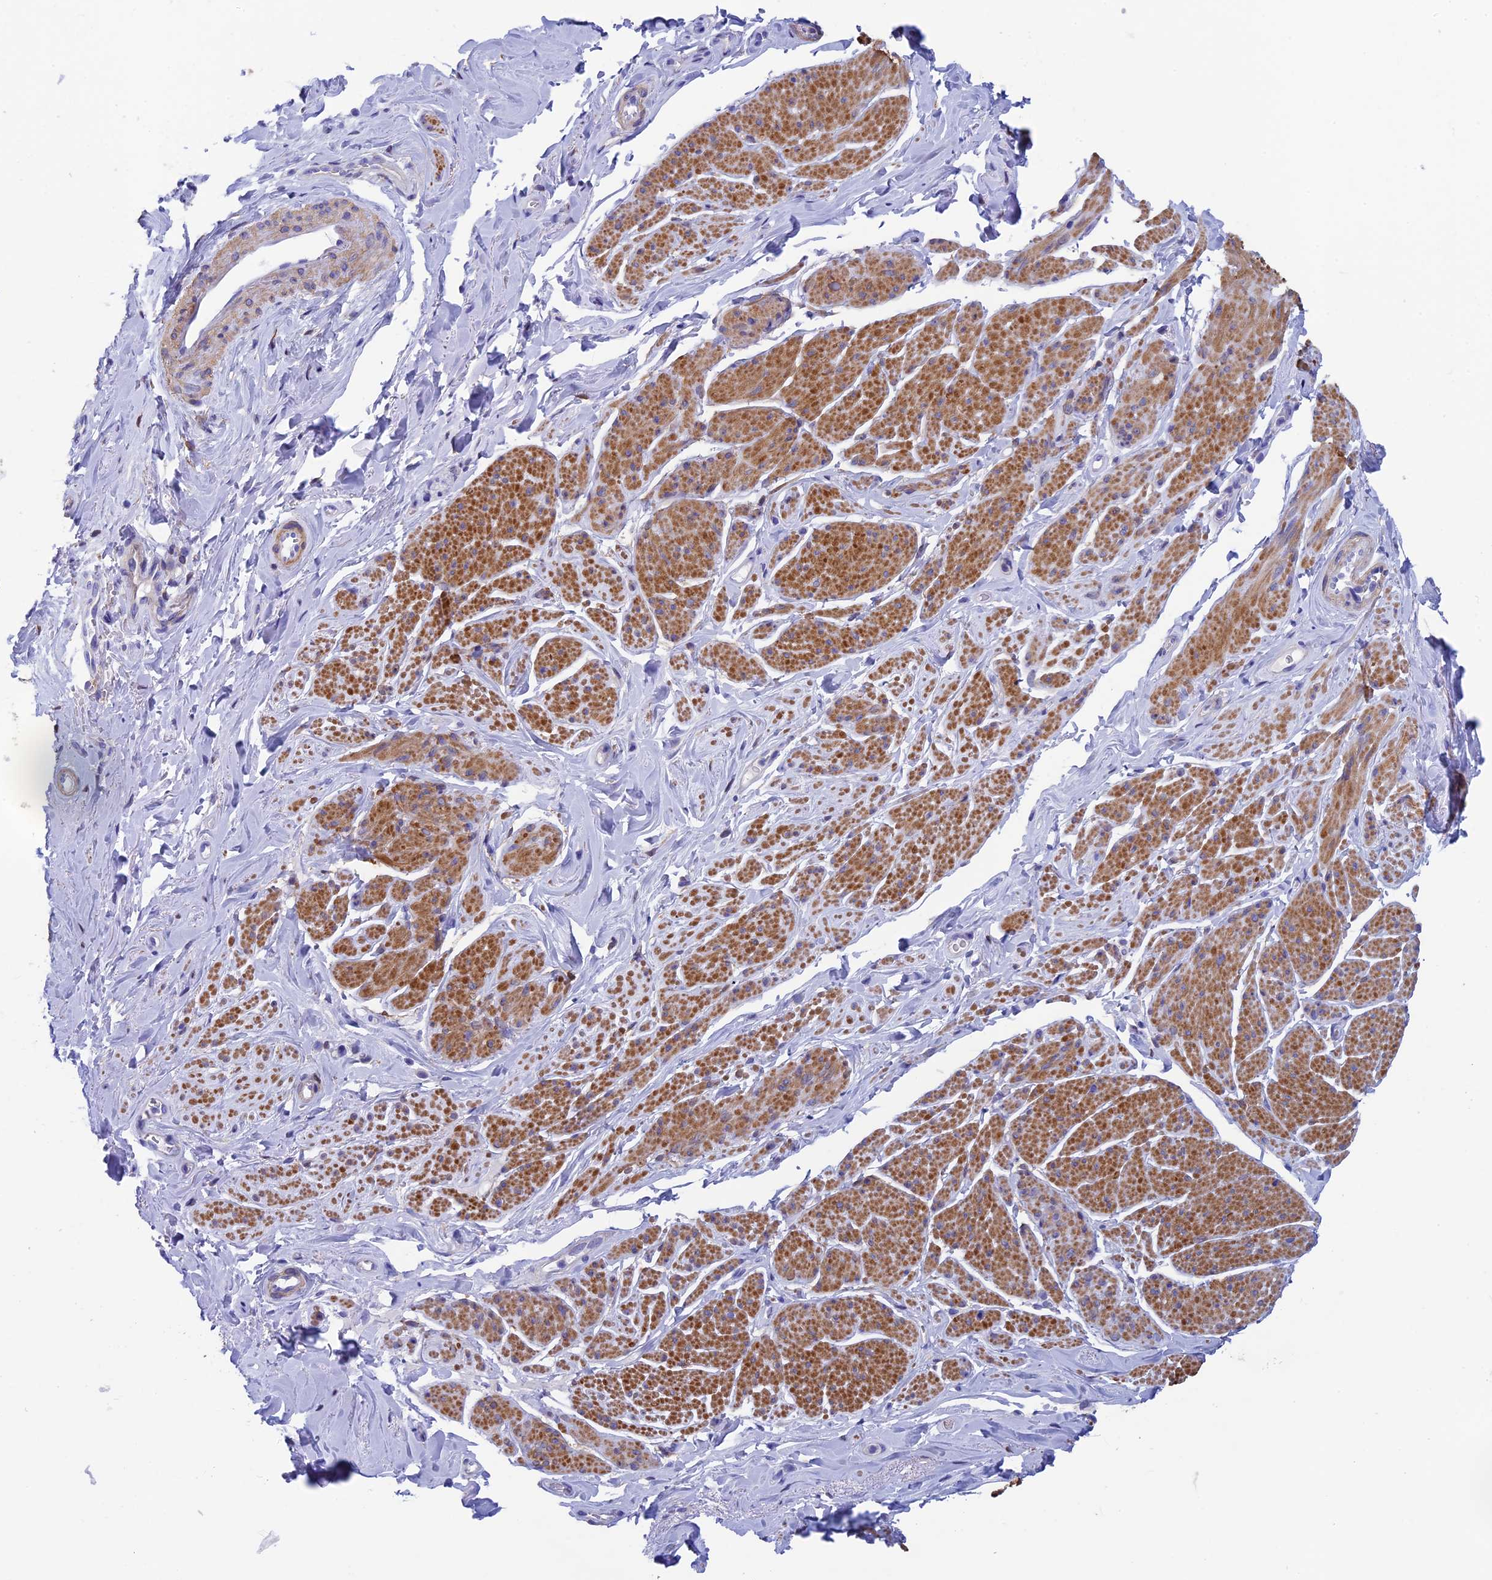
{"staining": {"intensity": "moderate", "quantity": ">75%", "location": "cytoplasmic/membranous"}, "tissue": "smooth muscle", "cell_type": "Smooth muscle cells", "image_type": "normal", "snomed": [{"axis": "morphology", "description": "Normal tissue, NOS"}, {"axis": "topography", "description": "Smooth muscle"}, {"axis": "topography", "description": "Peripheral nerve tissue"}], "caption": "A photomicrograph of human smooth muscle stained for a protein displays moderate cytoplasmic/membranous brown staining in smooth muscle cells.", "gene": "ADH7", "patient": {"sex": "male", "age": 69}}